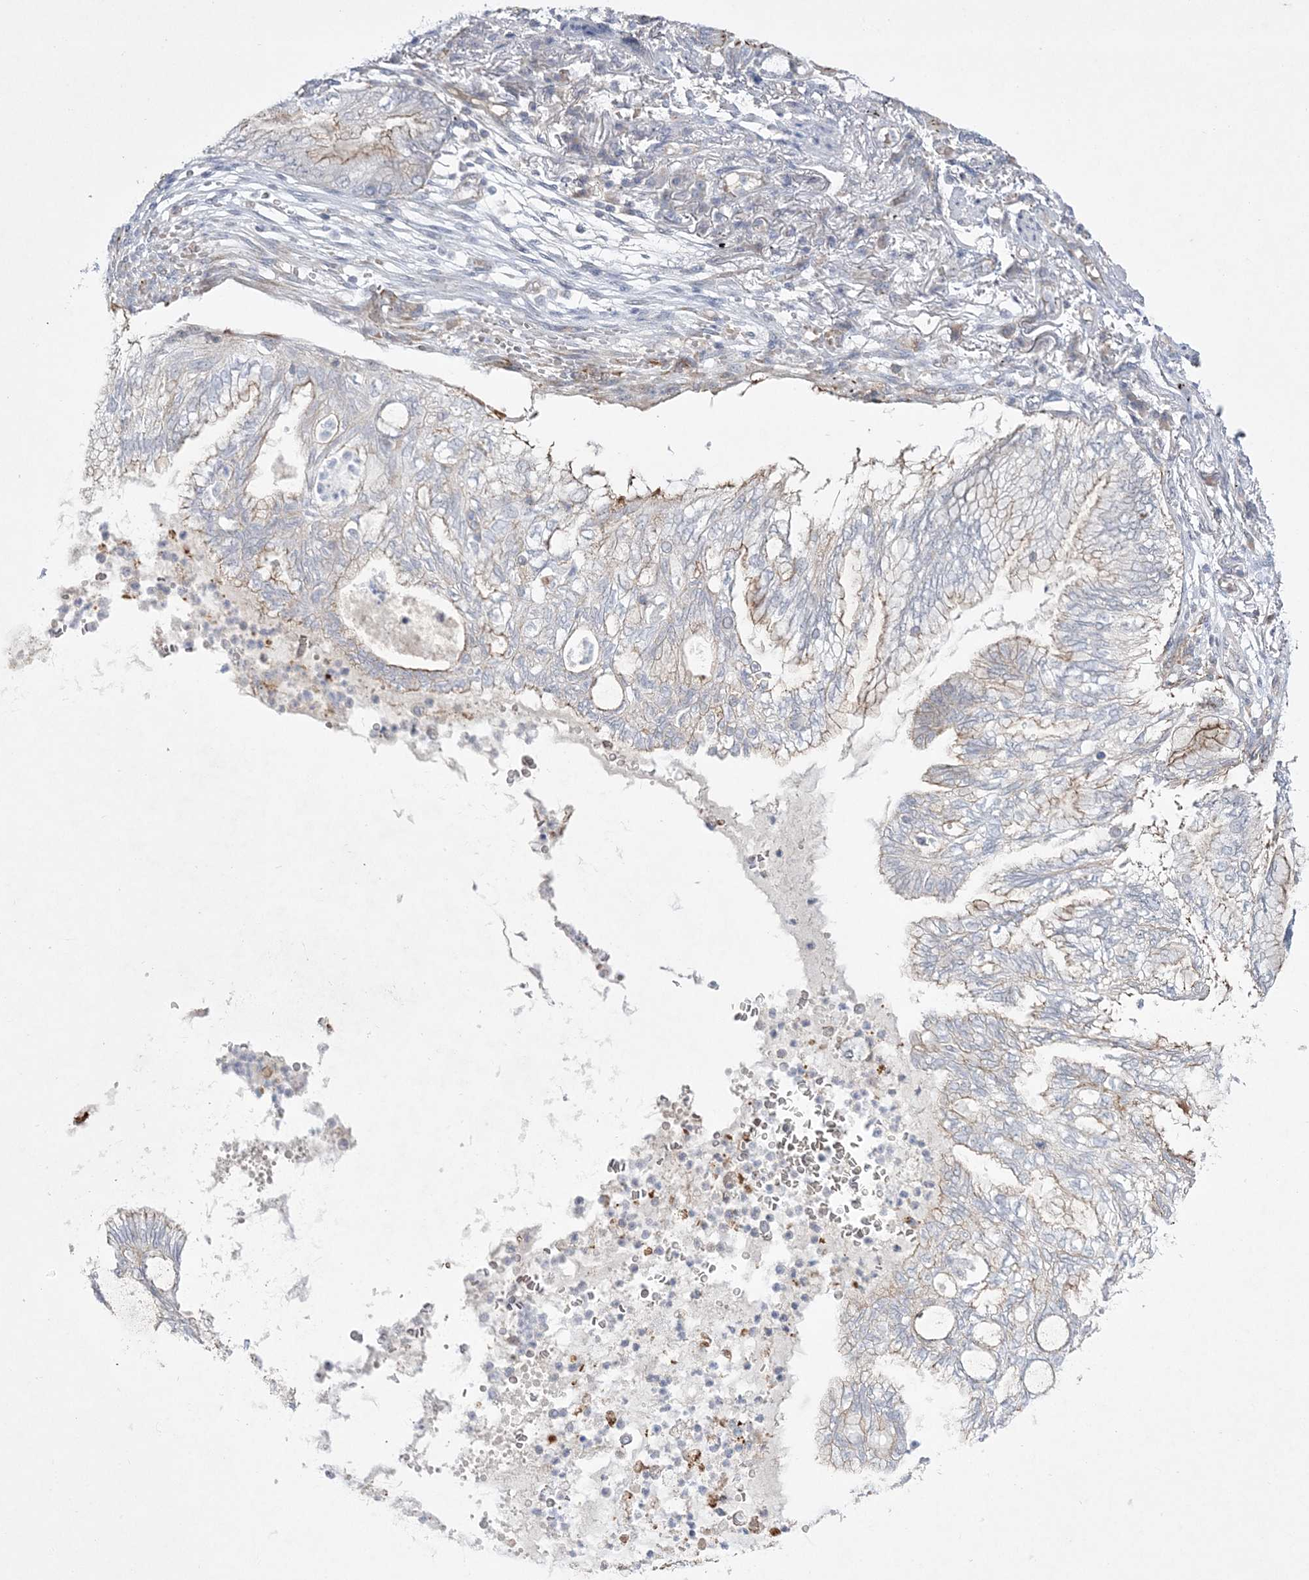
{"staining": {"intensity": "weak", "quantity": "<25%", "location": "cytoplasmic/membranous"}, "tissue": "lung cancer", "cell_type": "Tumor cells", "image_type": "cancer", "snomed": [{"axis": "morphology", "description": "Adenocarcinoma, NOS"}, {"axis": "topography", "description": "Lung"}], "caption": "The immunohistochemistry (IHC) photomicrograph has no significant expression in tumor cells of lung cancer (adenocarcinoma) tissue.", "gene": "ADAMTS12", "patient": {"sex": "female", "age": 70}}